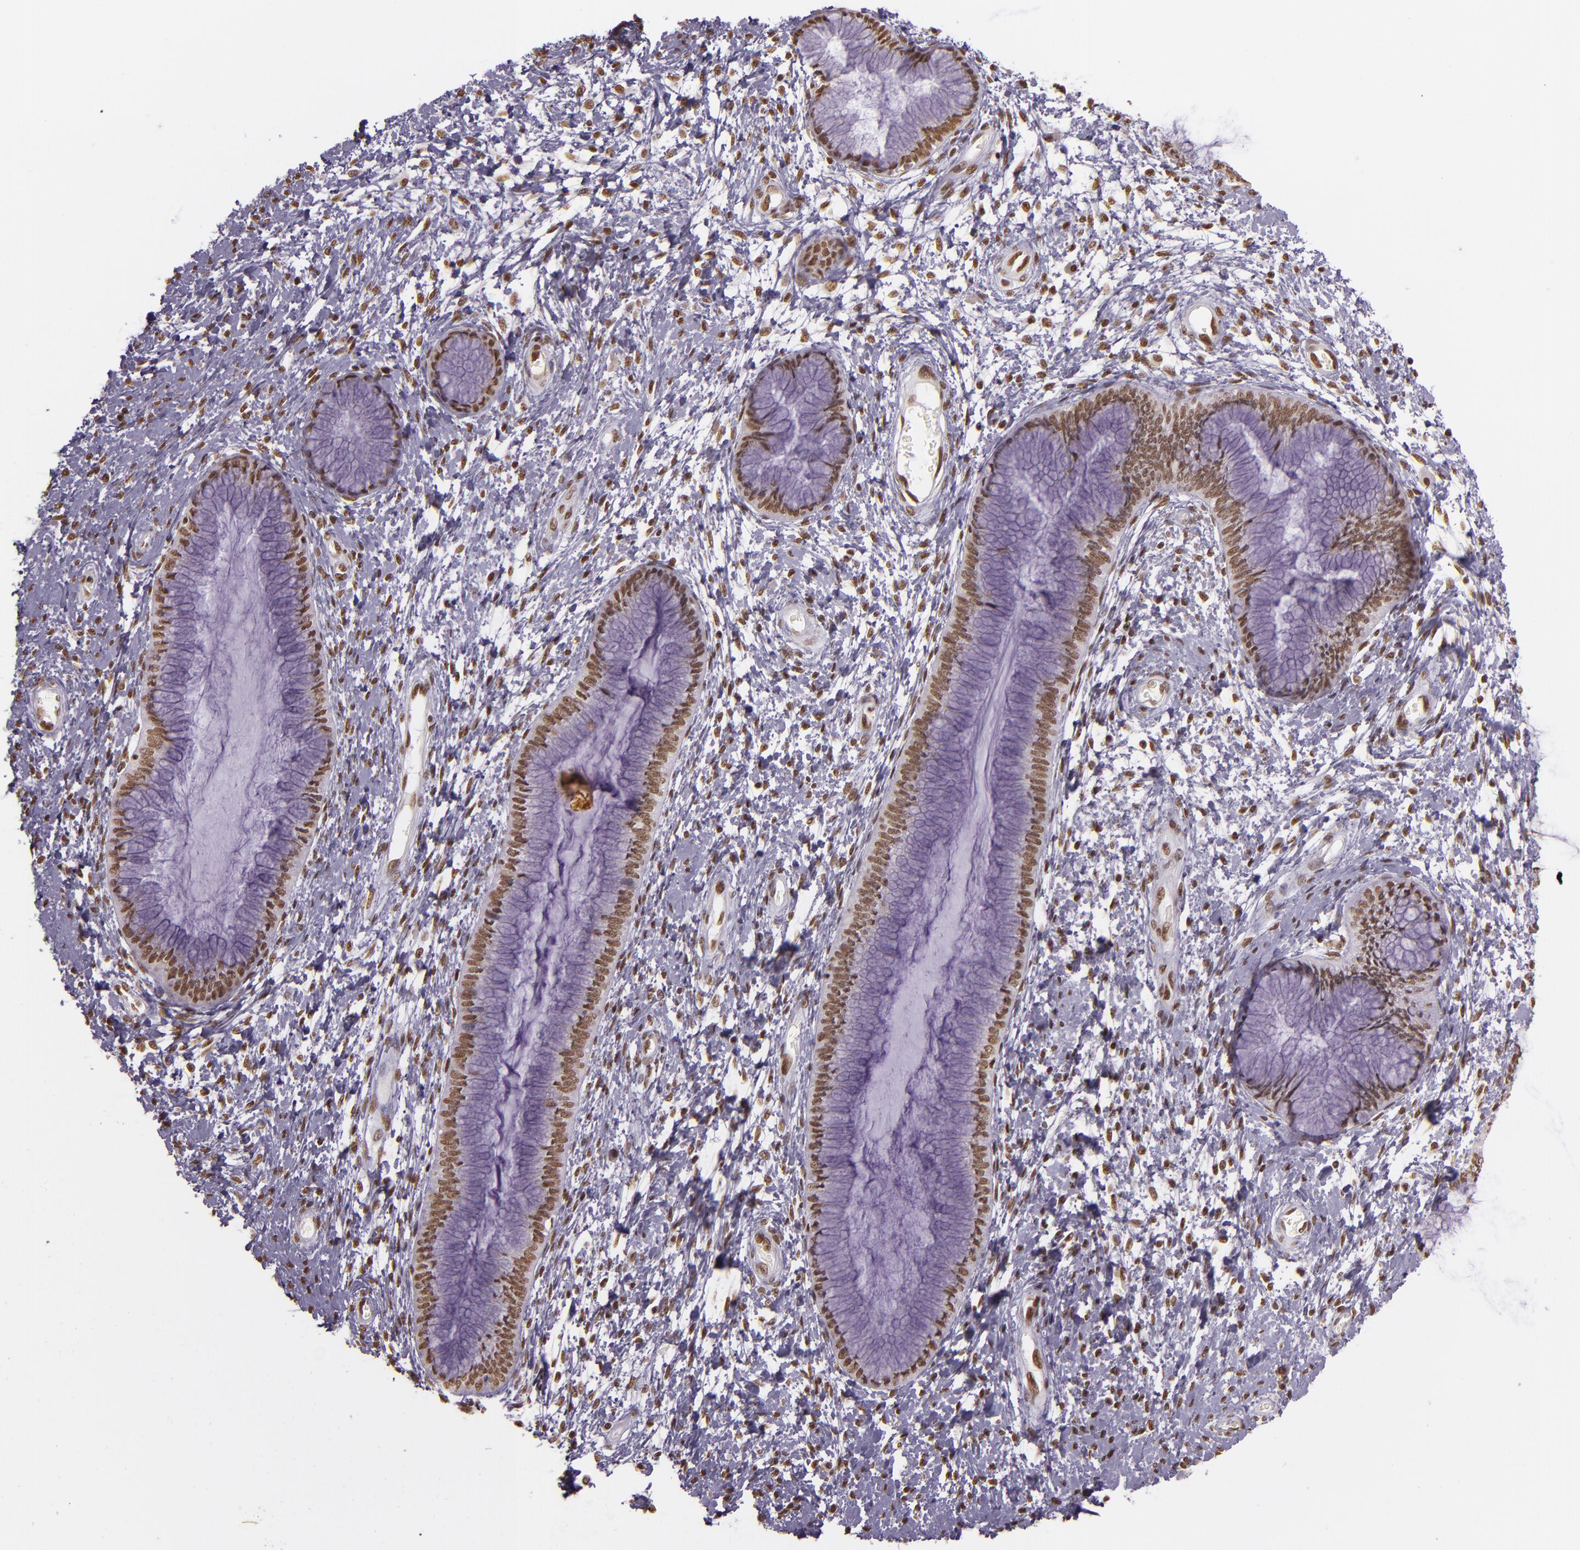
{"staining": {"intensity": "moderate", "quantity": ">75%", "location": "nuclear"}, "tissue": "cervix", "cell_type": "Glandular cells", "image_type": "normal", "snomed": [{"axis": "morphology", "description": "Normal tissue, NOS"}, {"axis": "topography", "description": "Cervix"}], "caption": "Cervix stained with DAB (3,3'-diaminobenzidine) IHC shows medium levels of moderate nuclear positivity in approximately >75% of glandular cells. The protein of interest is stained brown, and the nuclei are stained in blue (DAB IHC with brightfield microscopy, high magnification).", "gene": "USF1", "patient": {"sex": "female", "age": 27}}